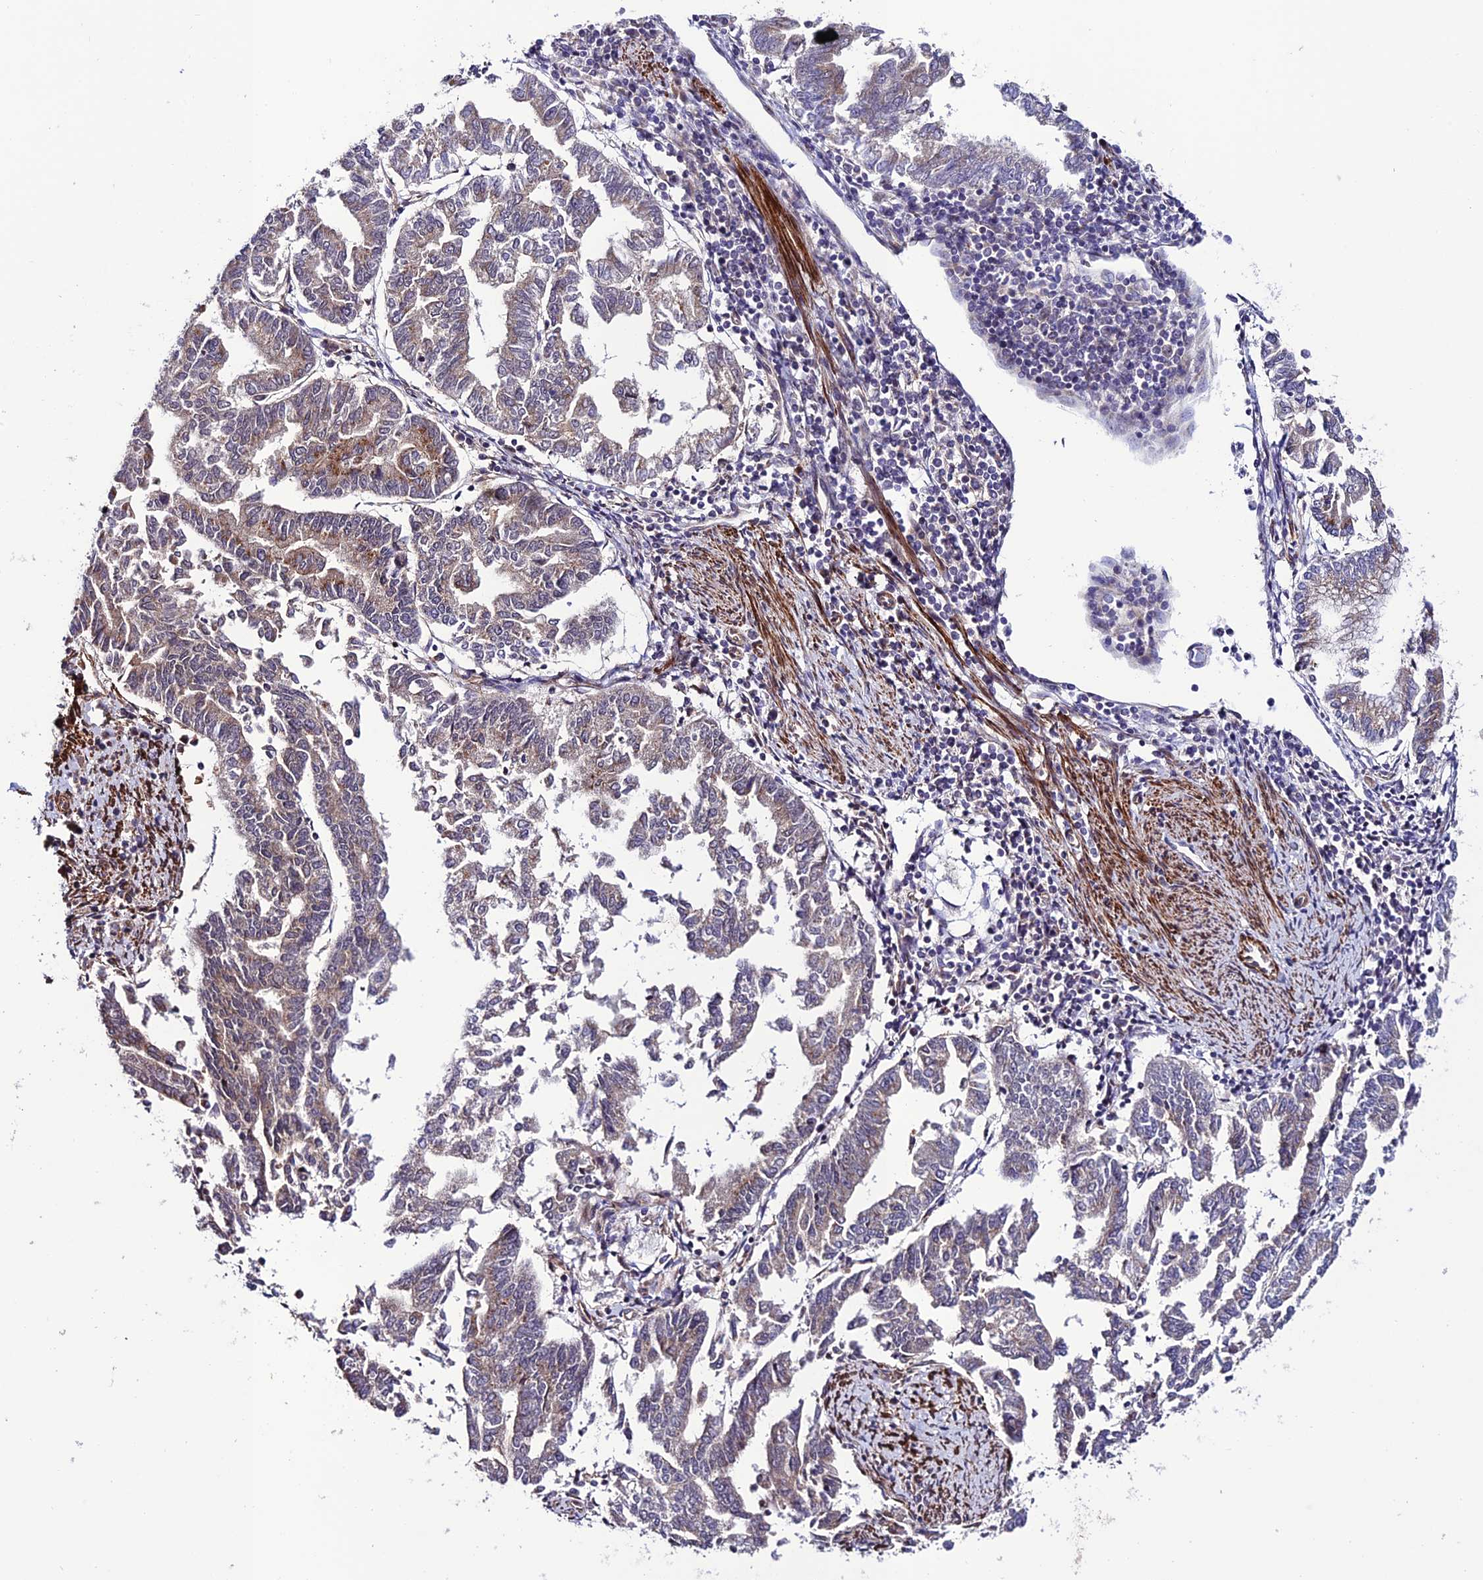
{"staining": {"intensity": "weak", "quantity": "25%-75%", "location": "cytoplasmic/membranous"}, "tissue": "endometrial cancer", "cell_type": "Tumor cells", "image_type": "cancer", "snomed": [{"axis": "morphology", "description": "Adenocarcinoma, NOS"}, {"axis": "topography", "description": "Endometrium"}], "caption": "Endometrial cancer was stained to show a protein in brown. There is low levels of weak cytoplasmic/membranous positivity in about 25%-75% of tumor cells.", "gene": "TNIP3", "patient": {"sex": "female", "age": 79}}